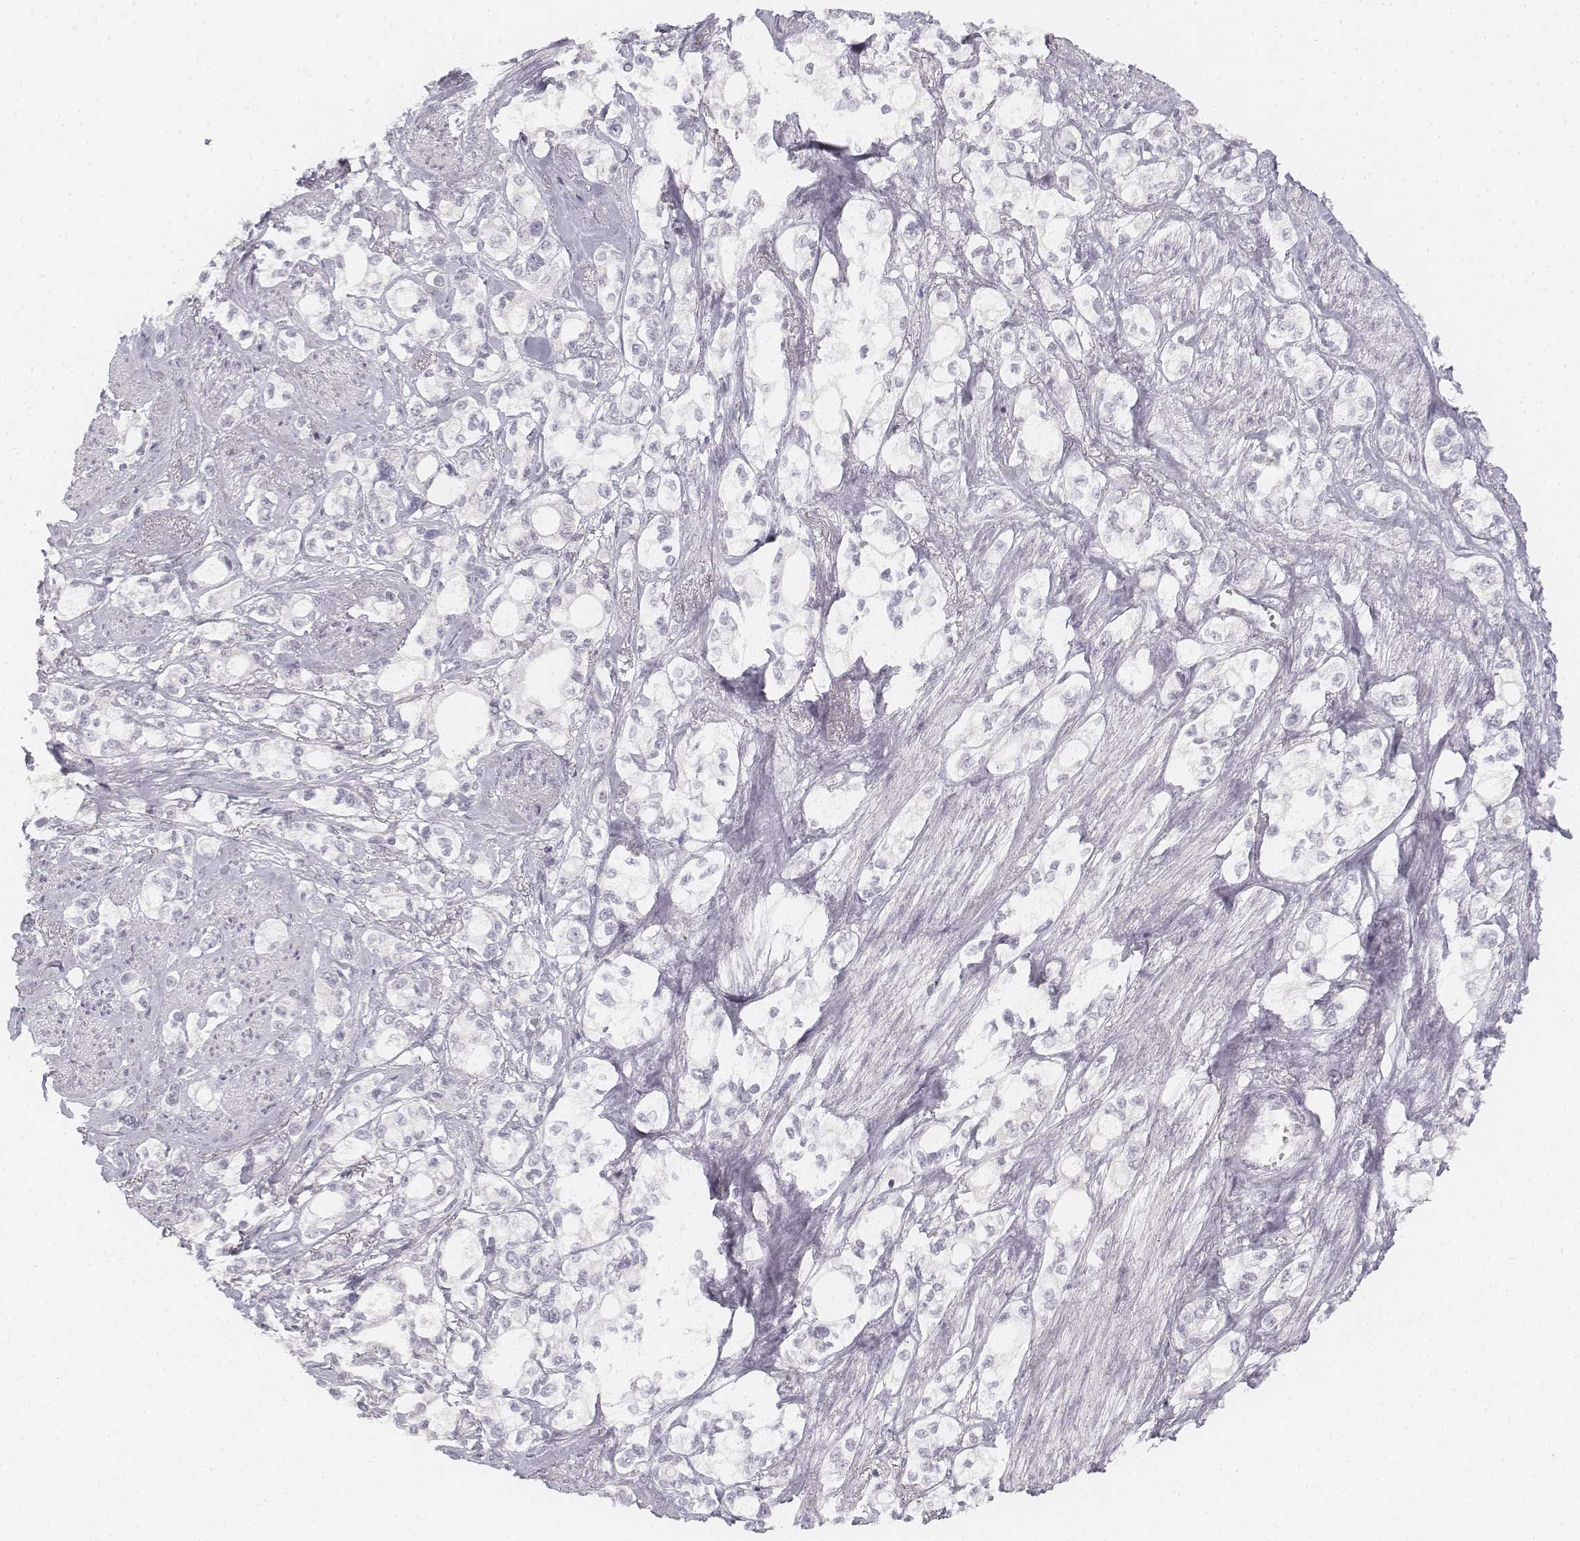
{"staining": {"intensity": "negative", "quantity": "none", "location": "none"}, "tissue": "stomach cancer", "cell_type": "Tumor cells", "image_type": "cancer", "snomed": [{"axis": "morphology", "description": "Adenocarcinoma, NOS"}, {"axis": "topography", "description": "Stomach"}], "caption": "Immunohistochemistry (IHC) histopathology image of human adenocarcinoma (stomach) stained for a protein (brown), which reveals no expression in tumor cells. The staining was performed using DAB to visualize the protein expression in brown, while the nuclei were stained in blue with hematoxylin (Magnification: 20x).", "gene": "DSG4", "patient": {"sex": "male", "age": 63}}